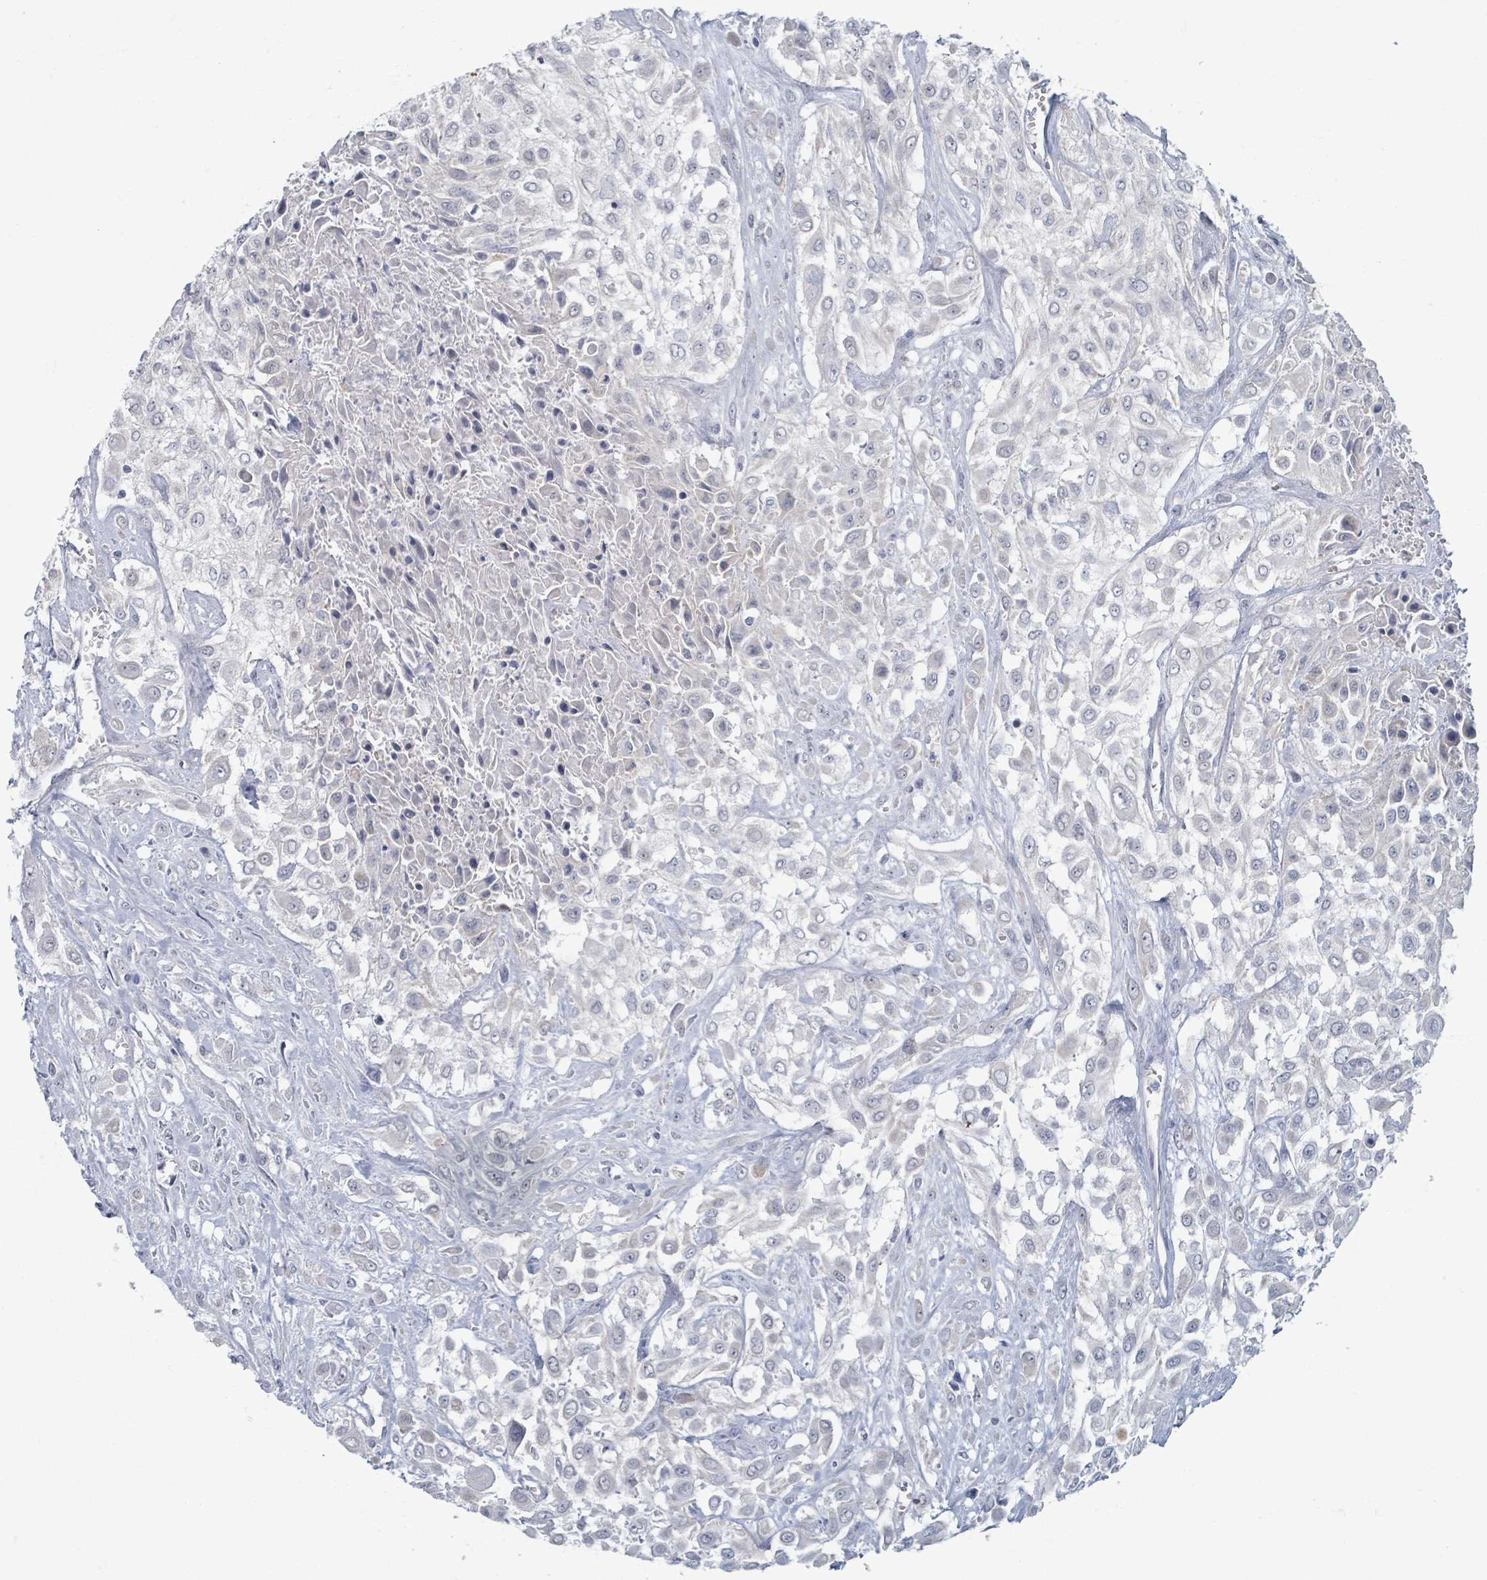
{"staining": {"intensity": "negative", "quantity": "none", "location": "none"}, "tissue": "urothelial cancer", "cell_type": "Tumor cells", "image_type": "cancer", "snomed": [{"axis": "morphology", "description": "Urothelial carcinoma, High grade"}, {"axis": "topography", "description": "Urinary bladder"}], "caption": "A high-resolution histopathology image shows immunohistochemistry staining of high-grade urothelial carcinoma, which exhibits no significant expression in tumor cells.", "gene": "WNT11", "patient": {"sex": "male", "age": 57}}